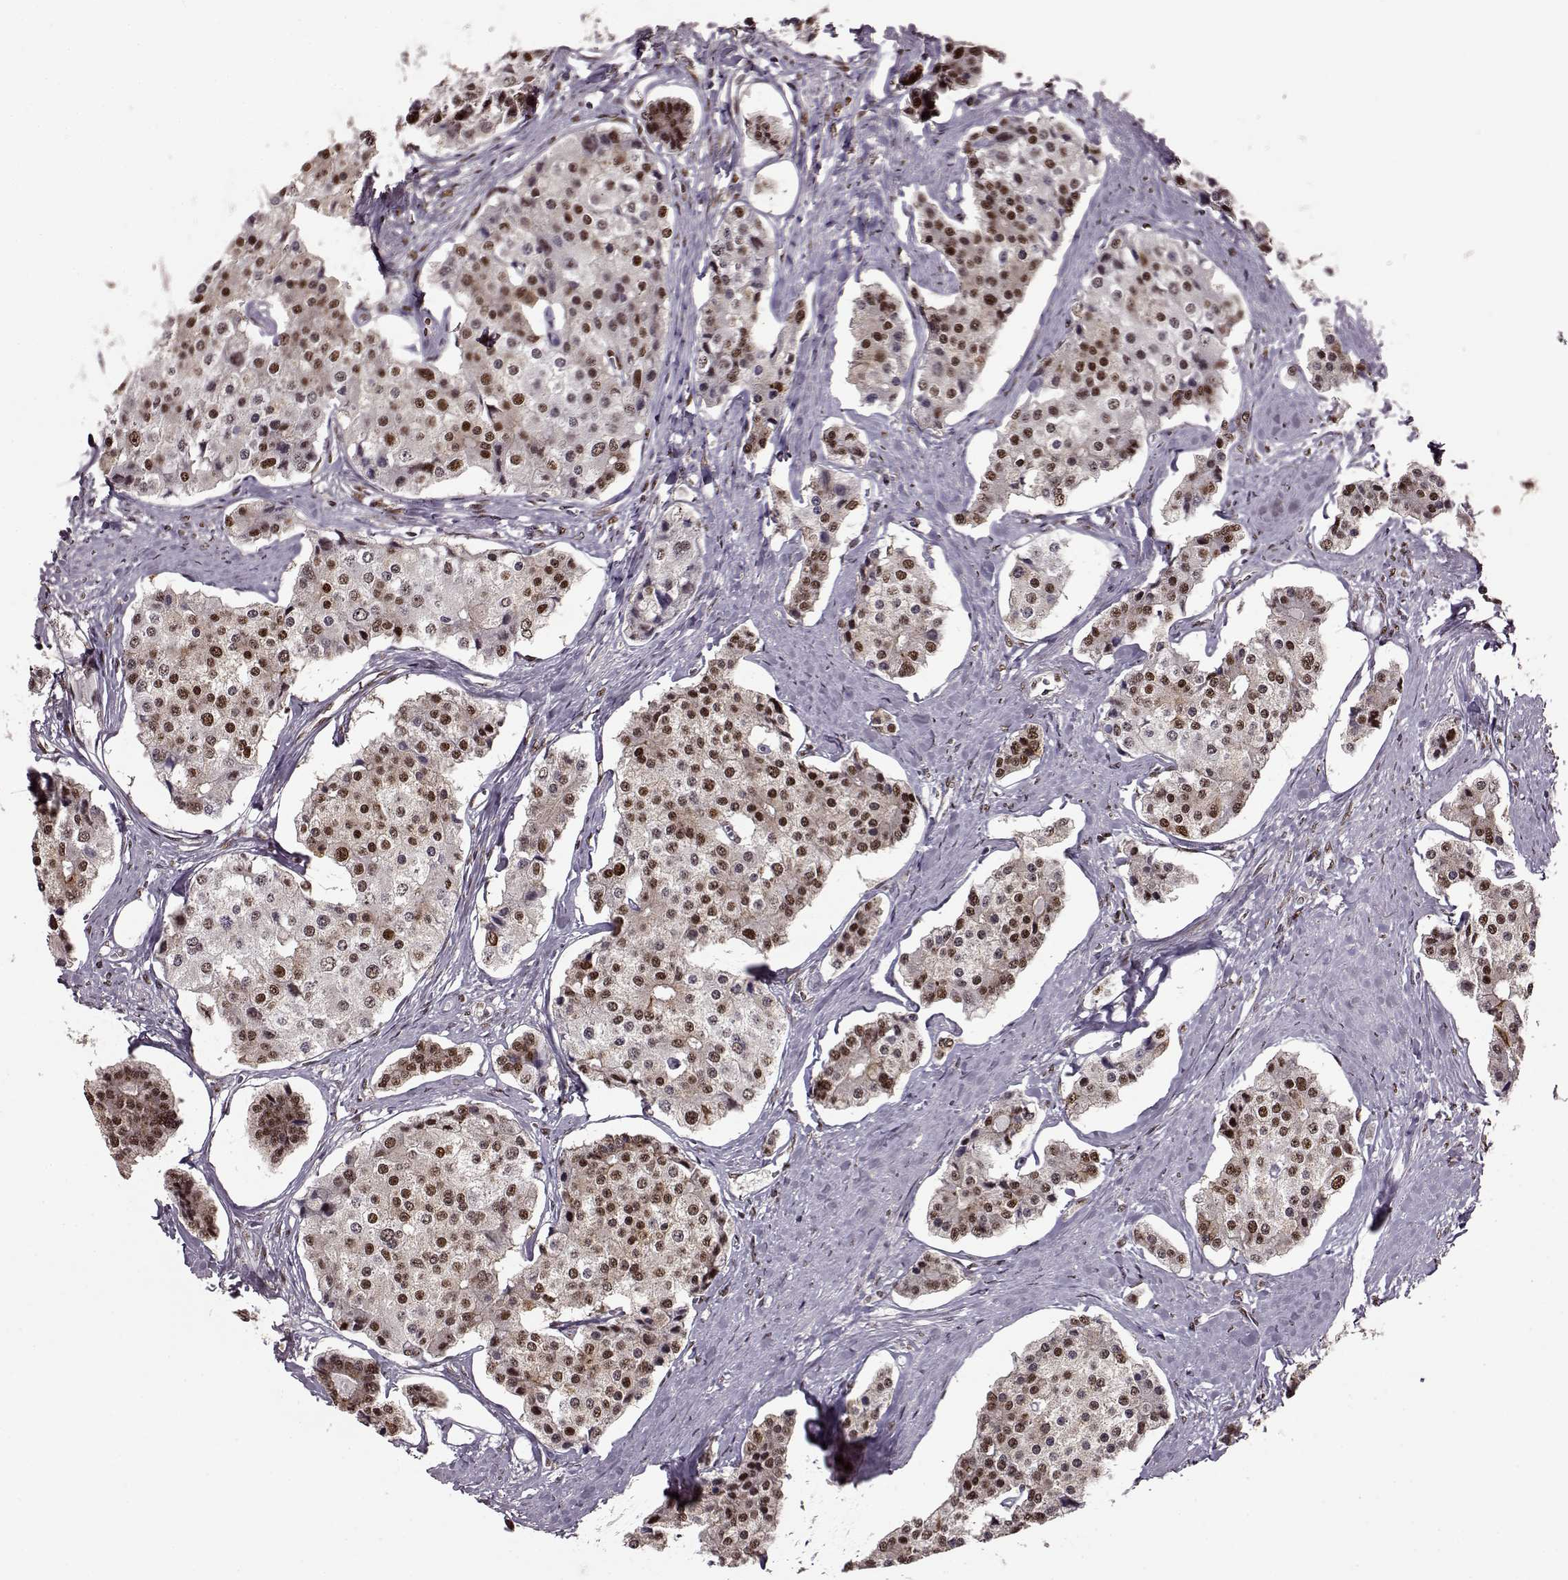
{"staining": {"intensity": "moderate", "quantity": ">75%", "location": "nuclear"}, "tissue": "carcinoid", "cell_type": "Tumor cells", "image_type": "cancer", "snomed": [{"axis": "morphology", "description": "Carcinoid, malignant, NOS"}, {"axis": "topography", "description": "Small intestine"}], "caption": "Approximately >75% of tumor cells in human carcinoid exhibit moderate nuclear protein positivity as visualized by brown immunohistochemical staining.", "gene": "FTO", "patient": {"sex": "female", "age": 65}}